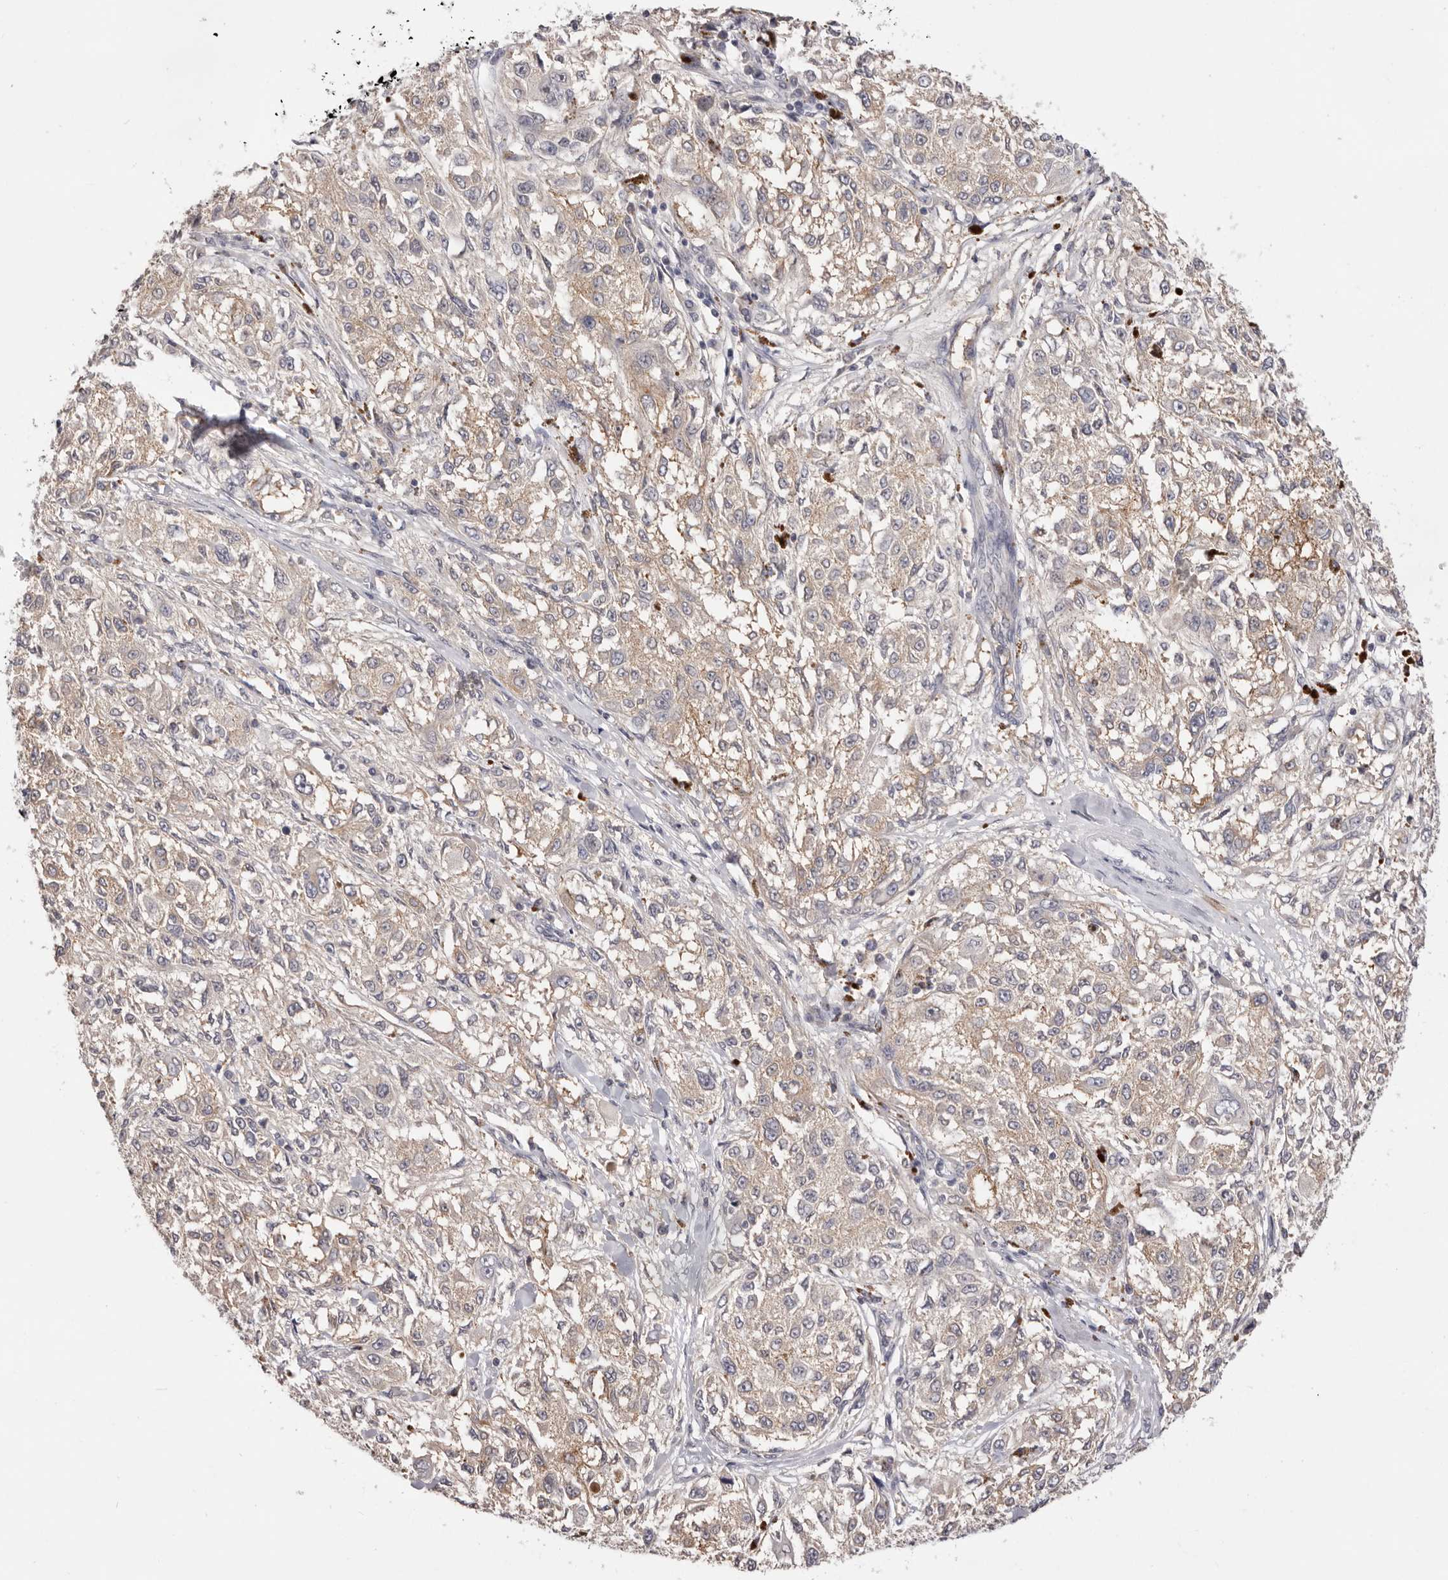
{"staining": {"intensity": "negative", "quantity": "none", "location": "none"}, "tissue": "melanoma", "cell_type": "Tumor cells", "image_type": "cancer", "snomed": [{"axis": "morphology", "description": "Necrosis, NOS"}, {"axis": "morphology", "description": "Malignant melanoma, NOS"}, {"axis": "topography", "description": "Skin"}], "caption": "This is a histopathology image of IHC staining of melanoma, which shows no staining in tumor cells.", "gene": "DOP1A", "patient": {"sex": "female", "age": 87}}